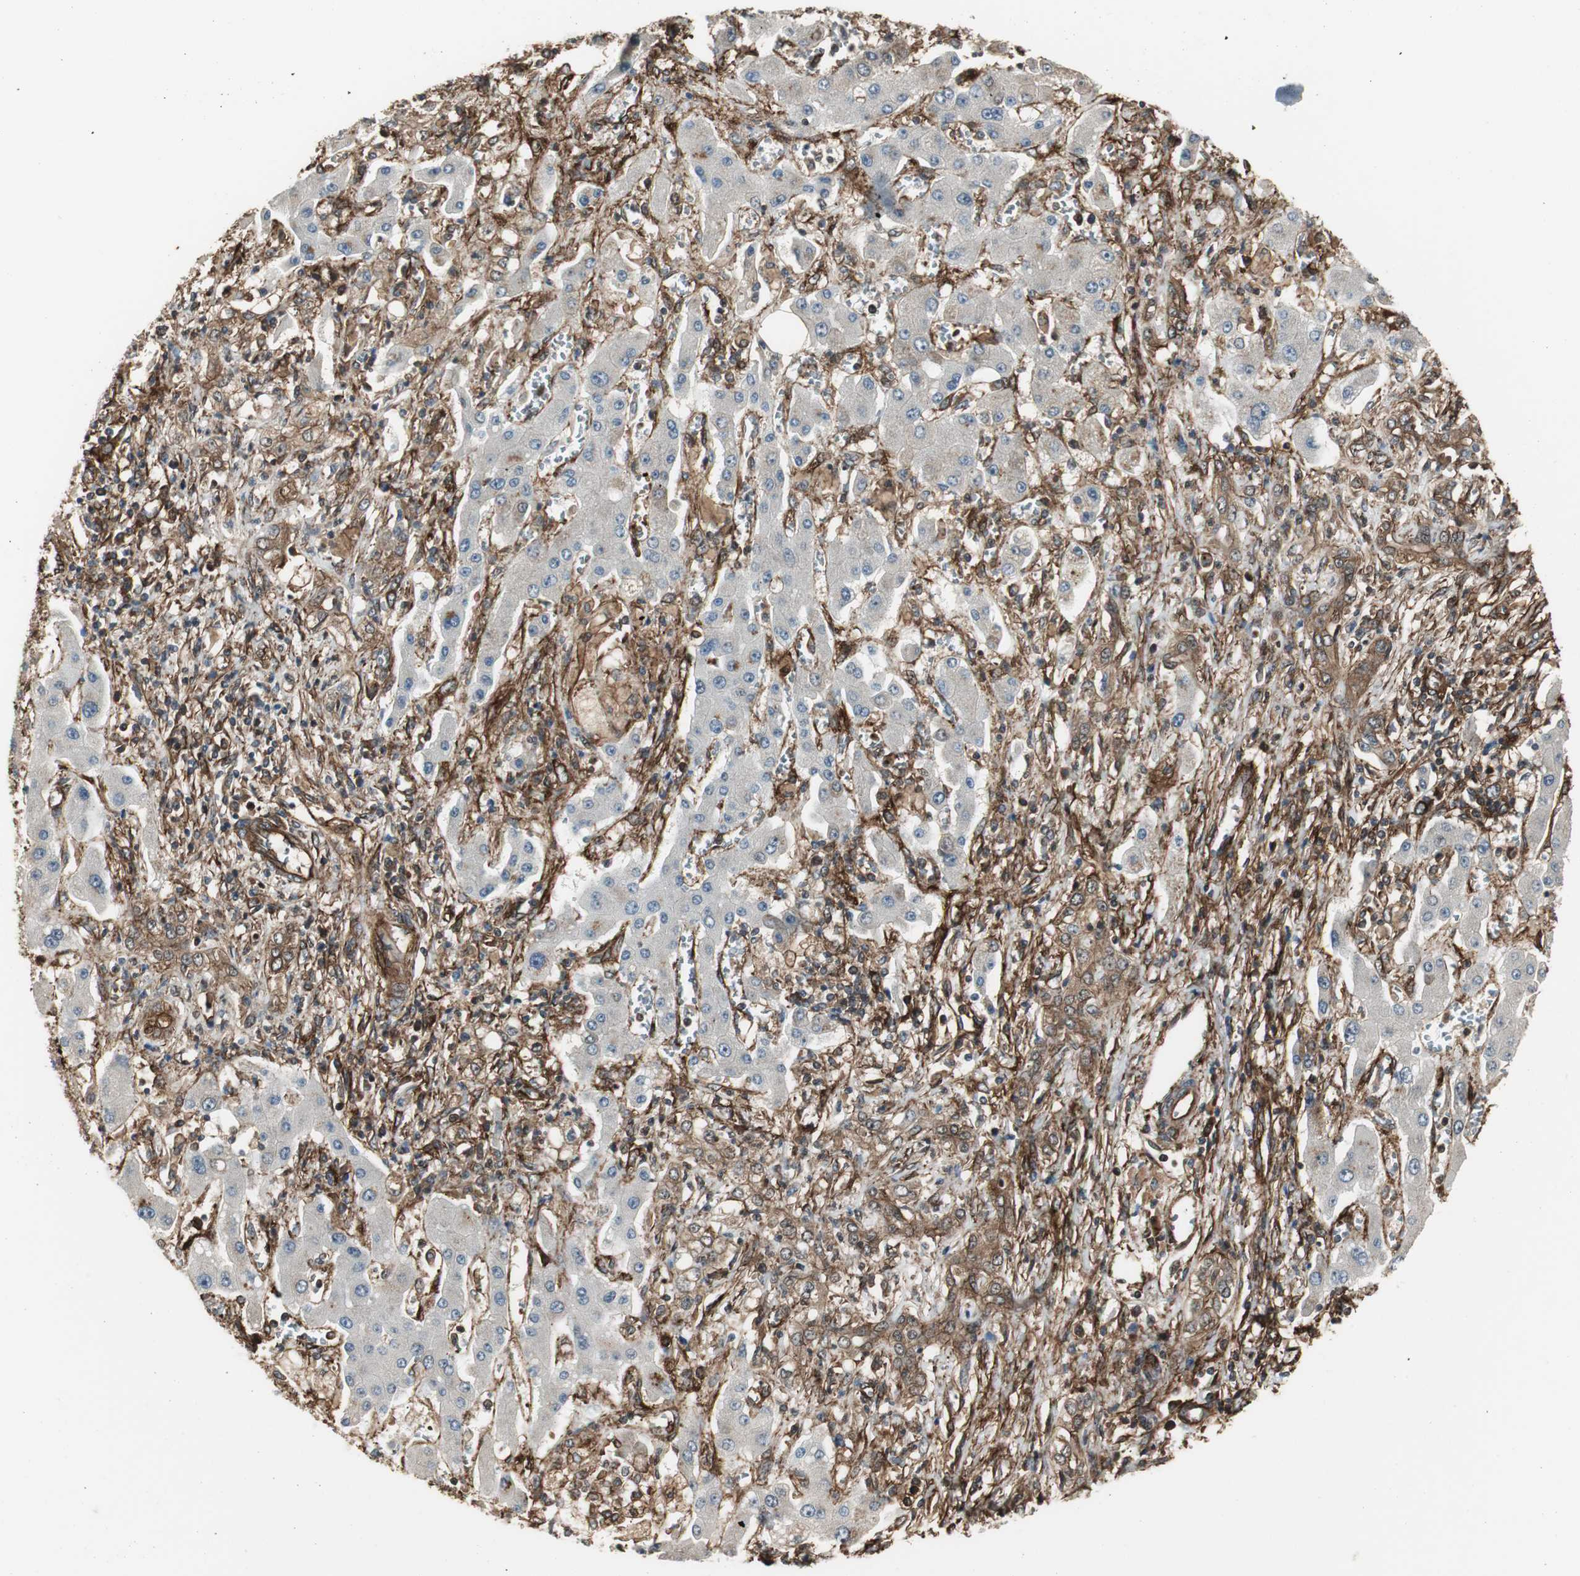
{"staining": {"intensity": "negative", "quantity": "none", "location": "none"}, "tissue": "liver cancer", "cell_type": "Tumor cells", "image_type": "cancer", "snomed": [{"axis": "morphology", "description": "Cholangiocarcinoma"}, {"axis": "topography", "description": "Liver"}], "caption": "Cholangiocarcinoma (liver) stained for a protein using immunohistochemistry exhibits no staining tumor cells.", "gene": "PTPN11", "patient": {"sex": "male", "age": 50}}